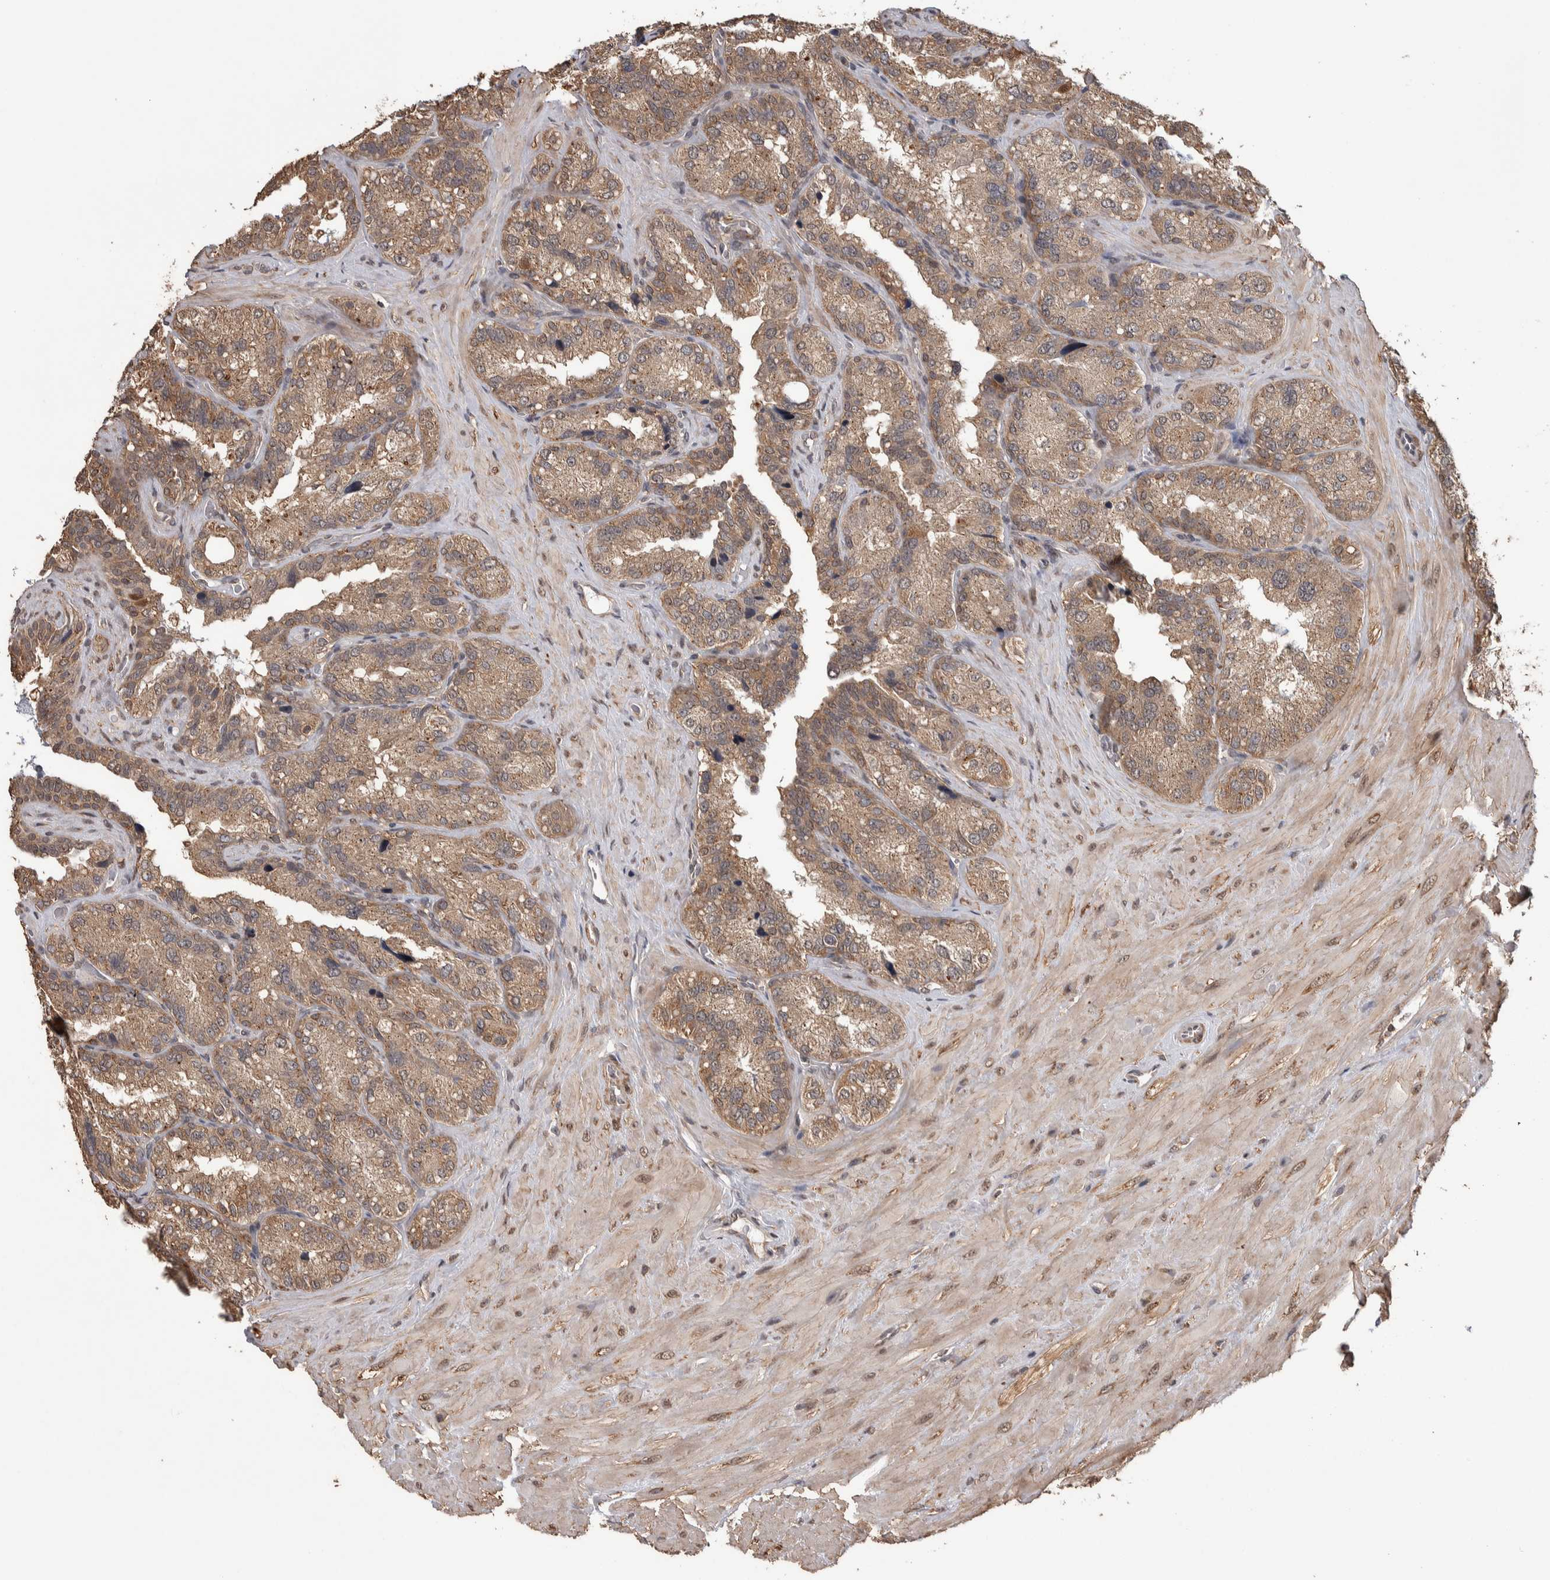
{"staining": {"intensity": "weak", "quantity": ">75%", "location": "cytoplasmic/membranous,nuclear"}, "tissue": "seminal vesicle", "cell_type": "Glandular cells", "image_type": "normal", "snomed": [{"axis": "morphology", "description": "Normal tissue, NOS"}, {"axis": "topography", "description": "Prostate"}, {"axis": "topography", "description": "Seminal veicle"}], "caption": "The micrograph shows immunohistochemical staining of unremarkable seminal vesicle. There is weak cytoplasmic/membranous,nuclear staining is identified in approximately >75% of glandular cells. The staining was performed using DAB (3,3'-diaminobenzidine) to visualize the protein expression in brown, while the nuclei were stained in blue with hematoxylin (Magnification: 20x).", "gene": "DVL2", "patient": {"sex": "male", "age": 51}}